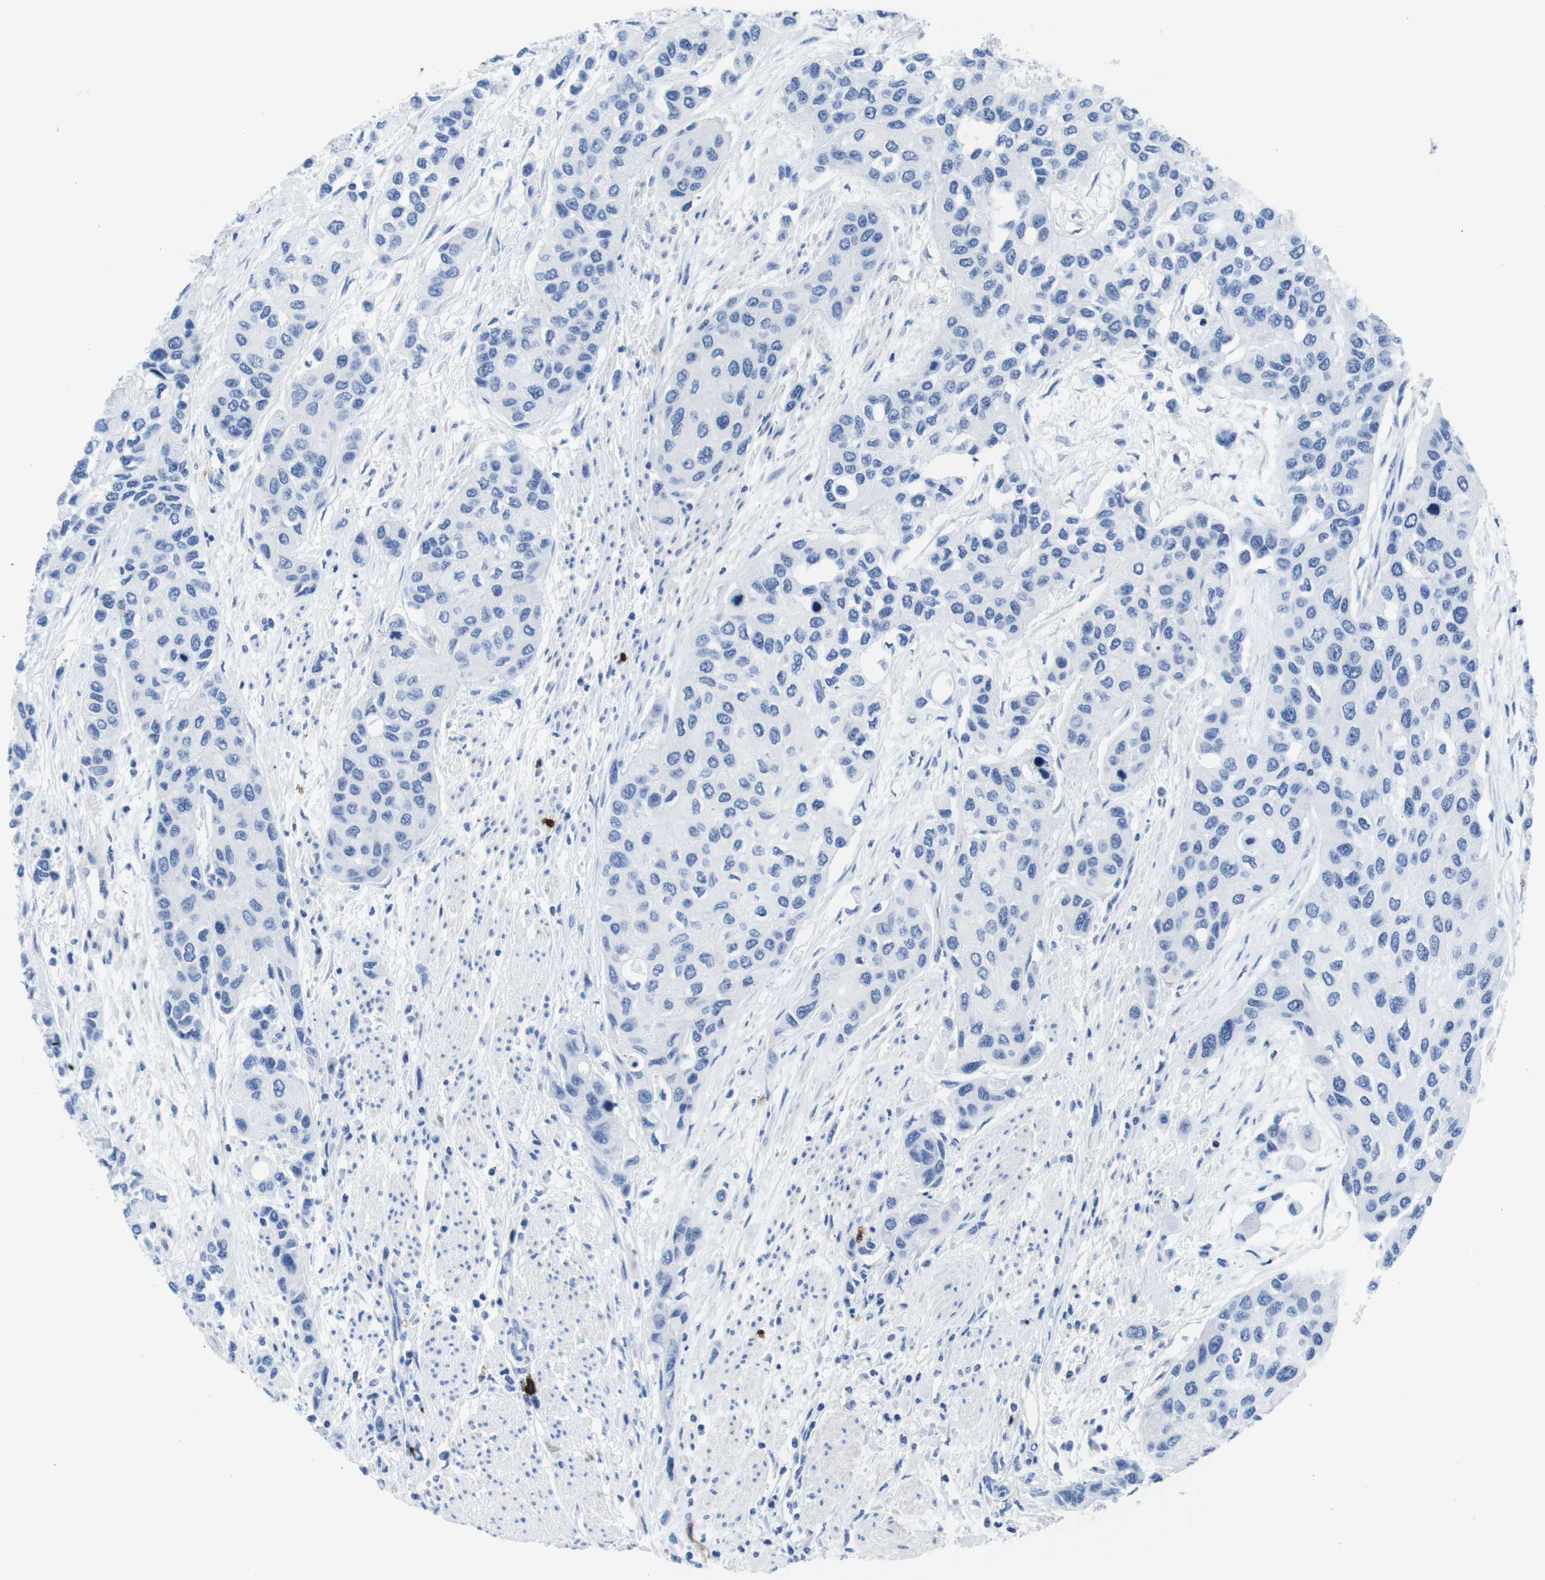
{"staining": {"intensity": "negative", "quantity": "none", "location": "none"}, "tissue": "urothelial cancer", "cell_type": "Tumor cells", "image_type": "cancer", "snomed": [{"axis": "morphology", "description": "Urothelial carcinoma, High grade"}, {"axis": "topography", "description": "Urinary bladder"}], "caption": "Urothelial carcinoma (high-grade) was stained to show a protein in brown. There is no significant expression in tumor cells. Brightfield microscopy of immunohistochemistry (IHC) stained with DAB (brown) and hematoxylin (blue), captured at high magnification.", "gene": "MS4A1", "patient": {"sex": "female", "age": 56}}